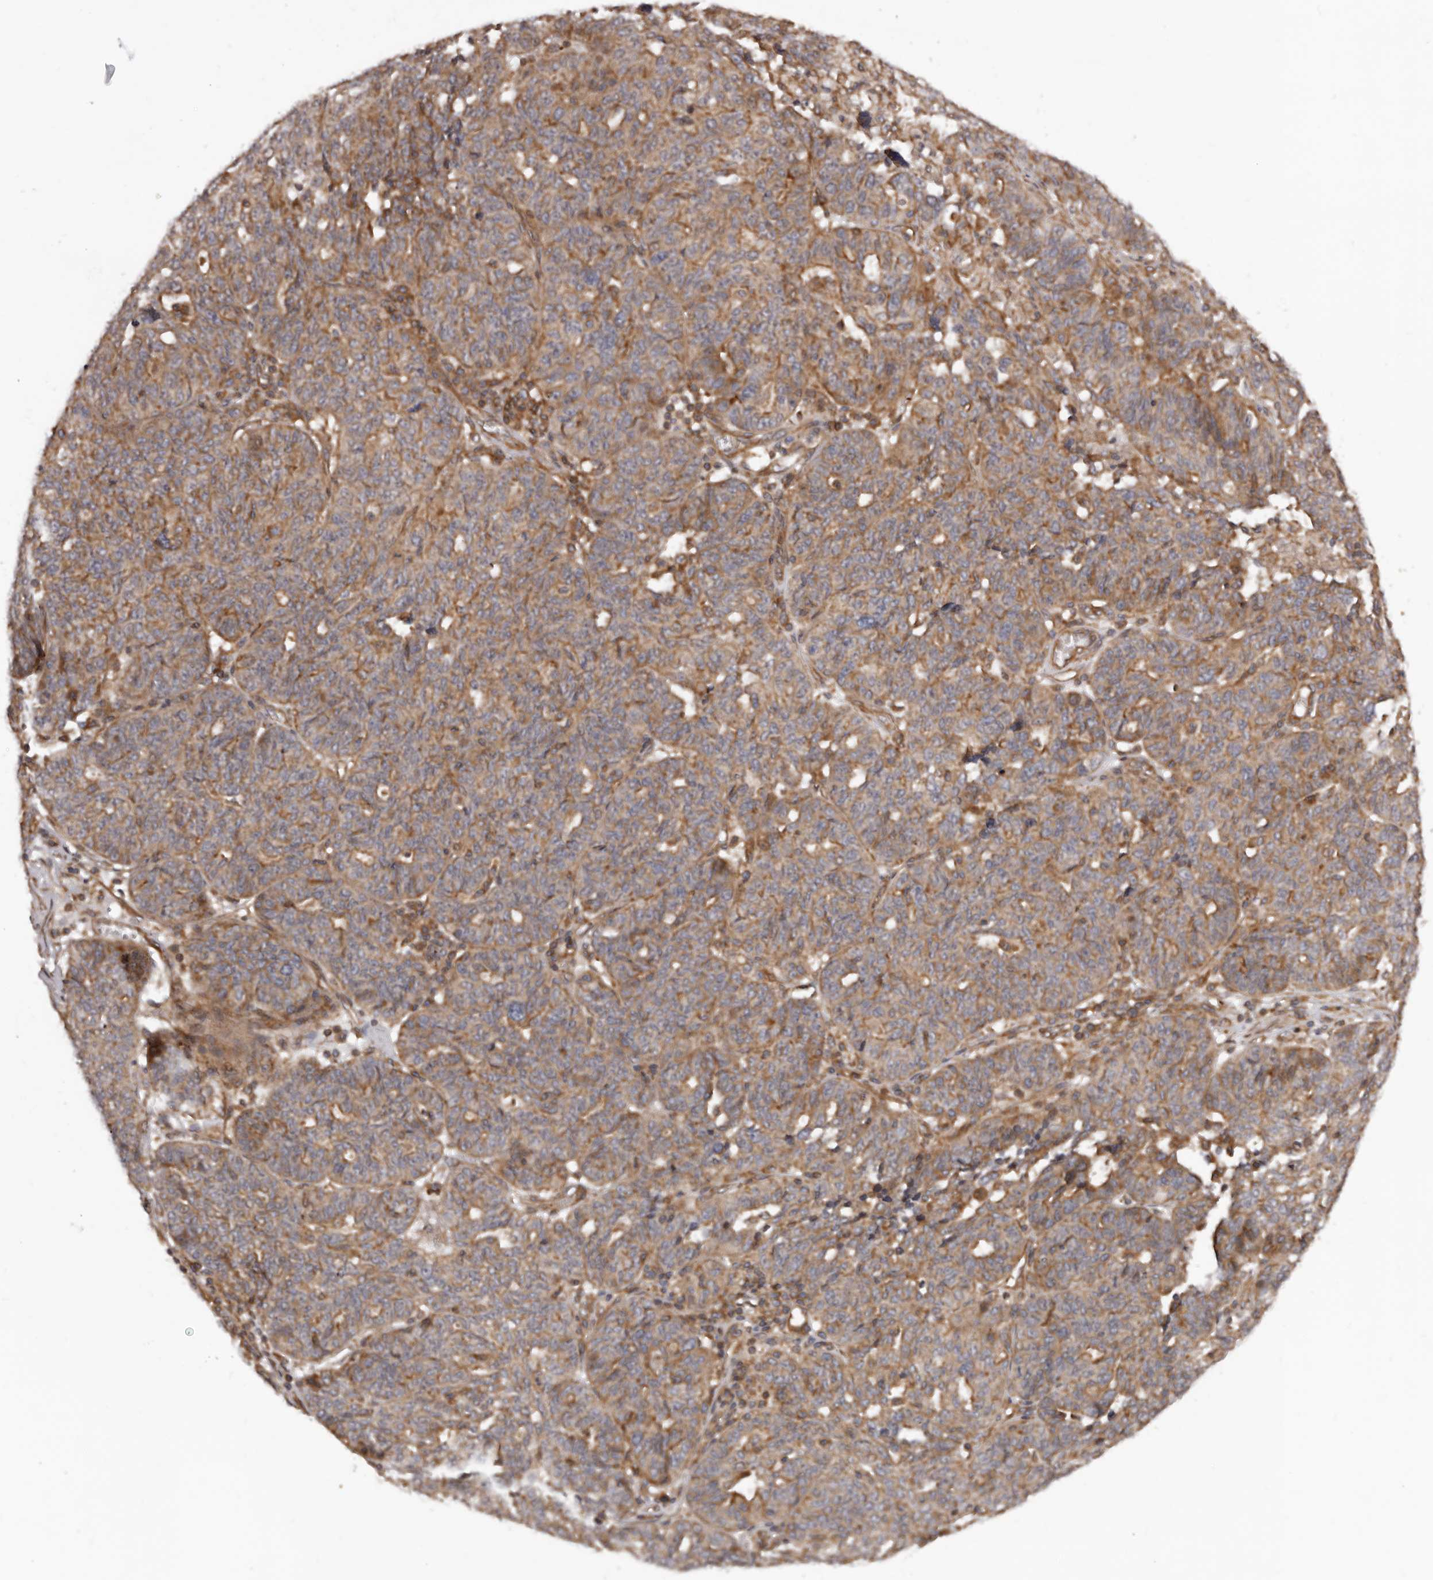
{"staining": {"intensity": "moderate", "quantity": ">75%", "location": "cytoplasmic/membranous"}, "tissue": "ovarian cancer", "cell_type": "Tumor cells", "image_type": "cancer", "snomed": [{"axis": "morphology", "description": "Cystadenocarcinoma, serous, NOS"}, {"axis": "topography", "description": "Ovary"}], "caption": "IHC (DAB) staining of serous cystadenocarcinoma (ovarian) demonstrates moderate cytoplasmic/membranous protein expression in approximately >75% of tumor cells.", "gene": "GTPBP1", "patient": {"sex": "female", "age": 59}}